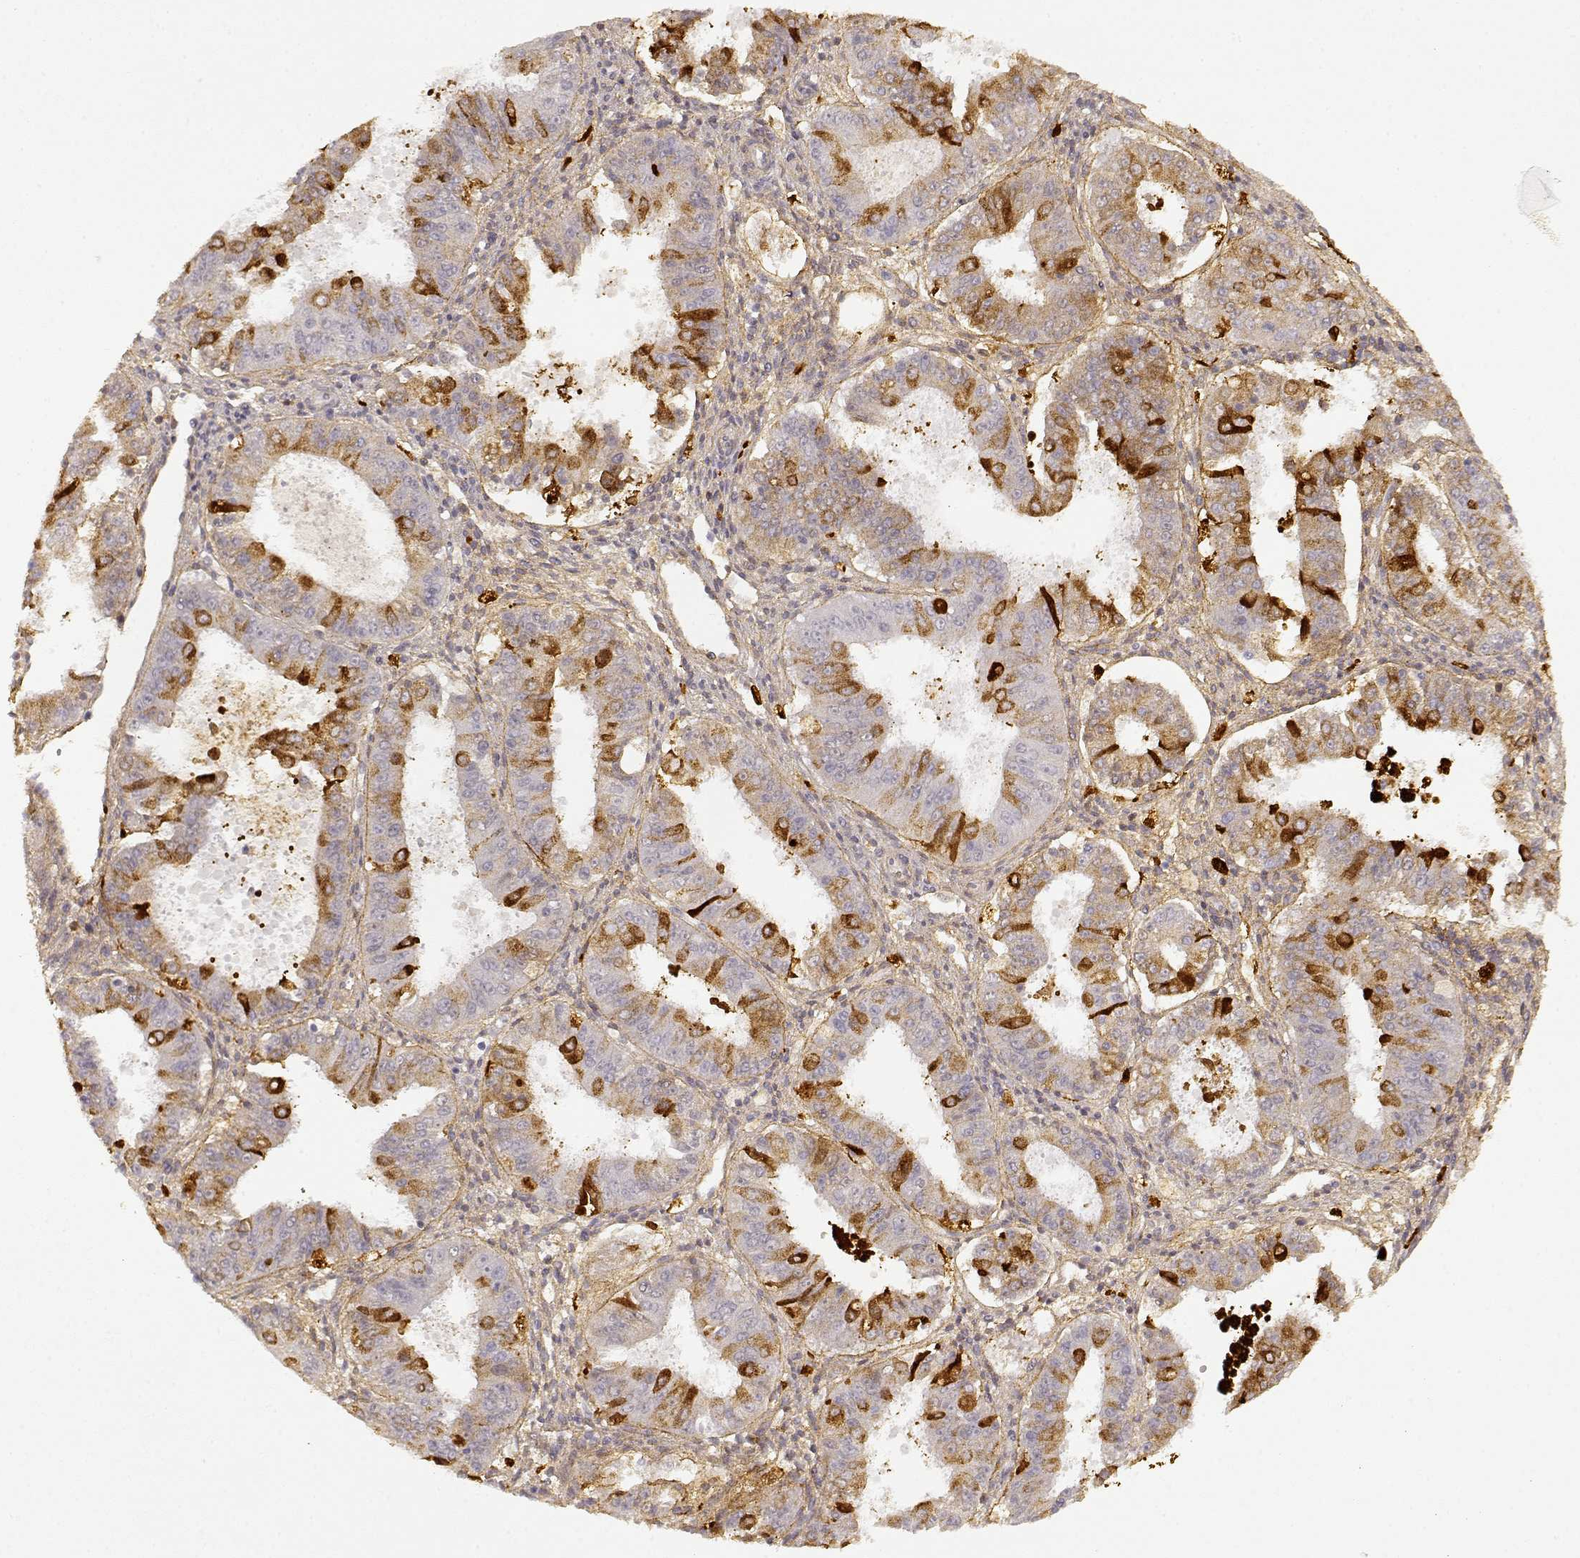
{"staining": {"intensity": "strong", "quantity": "<25%", "location": "cytoplasmic/membranous"}, "tissue": "ovarian cancer", "cell_type": "Tumor cells", "image_type": "cancer", "snomed": [{"axis": "morphology", "description": "Carcinoma, endometroid"}, {"axis": "topography", "description": "Ovary"}], "caption": "Ovarian endometroid carcinoma stained with a brown dye shows strong cytoplasmic/membranous positive staining in approximately <25% of tumor cells.", "gene": "LAMC2", "patient": {"sex": "female", "age": 42}}